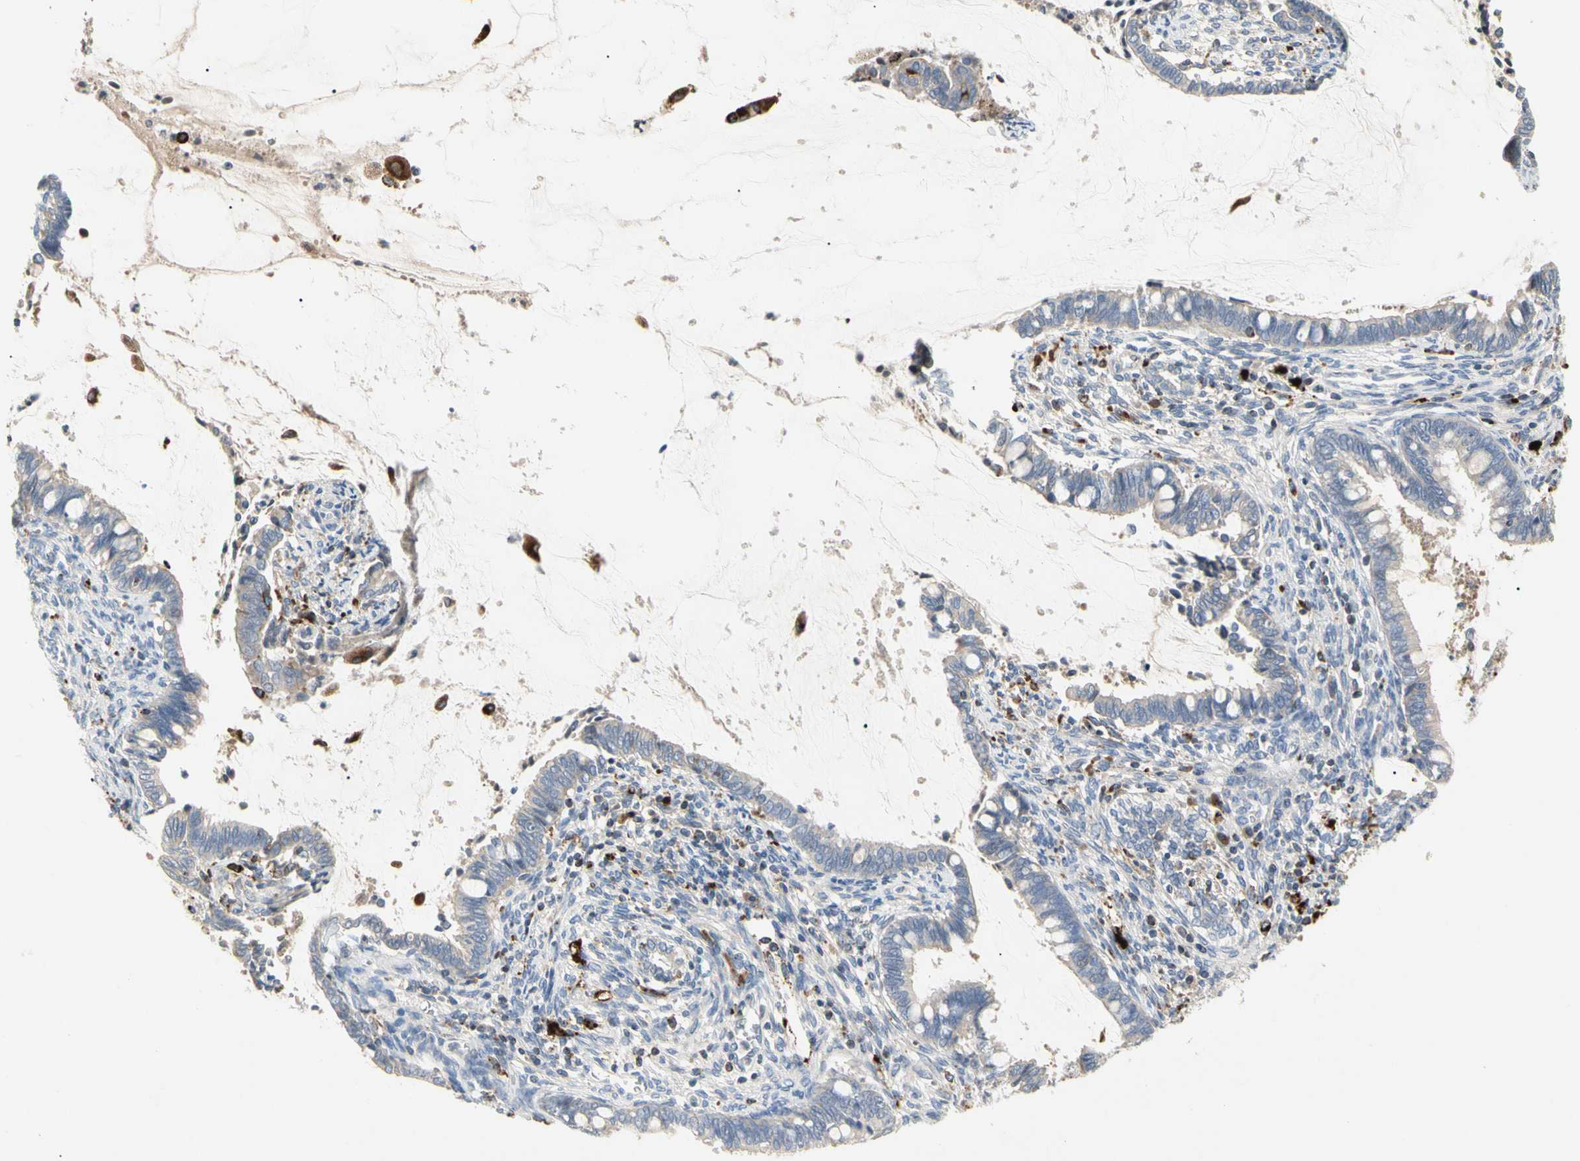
{"staining": {"intensity": "weak", "quantity": "<25%", "location": "cytoplasmic/membranous"}, "tissue": "cervical cancer", "cell_type": "Tumor cells", "image_type": "cancer", "snomed": [{"axis": "morphology", "description": "Adenocarcinoma, NOS"}, {"axis": "topography", "description": "Cervix"}], "caption": "An immunohistochemistry image of cervical cancer is shown. There is no staining in tumor cells of cervical cancer.", "gene": "ADA2", "patient": {"sex": "female", "age": 44}}